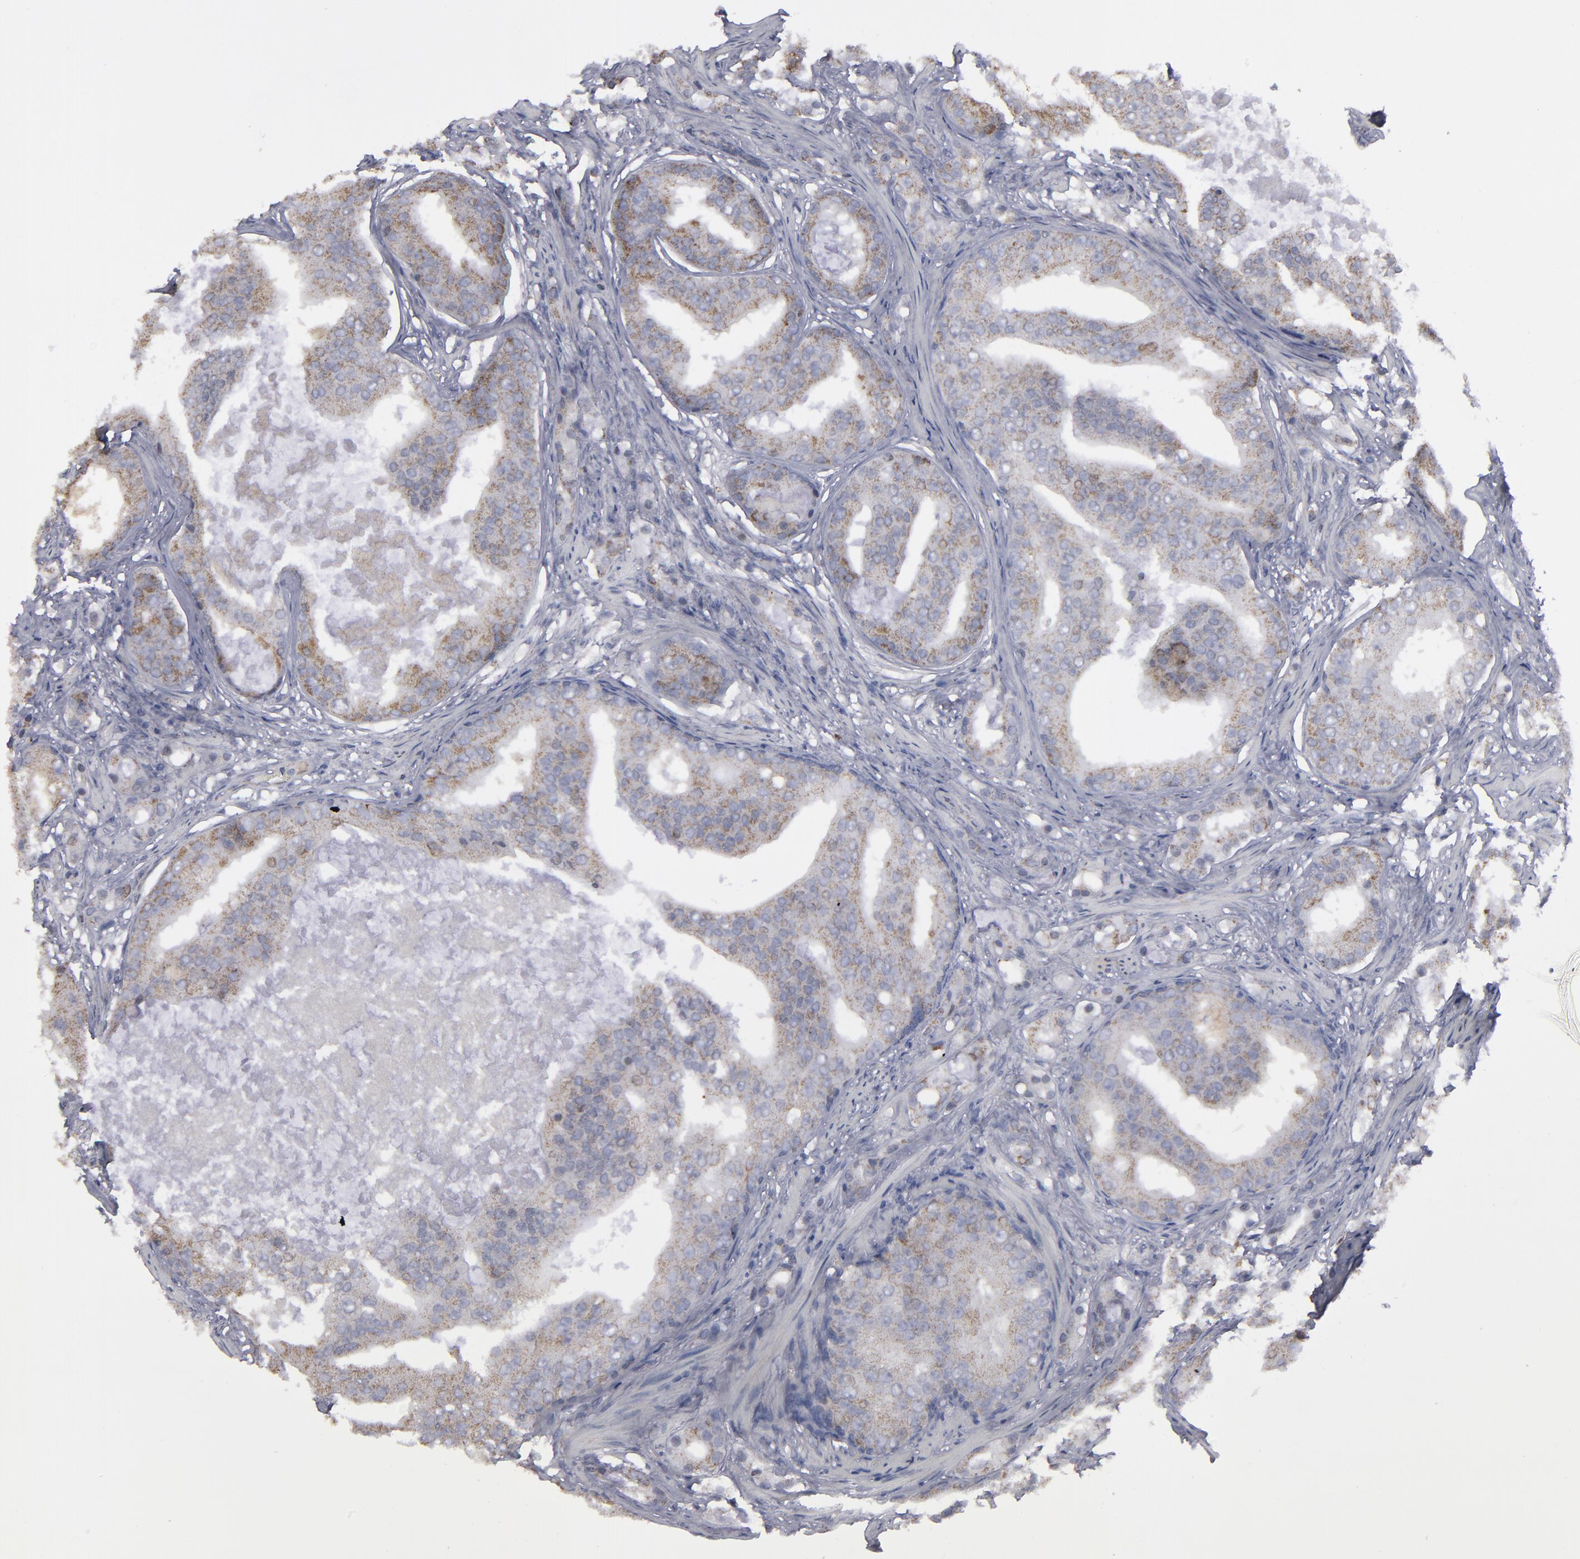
{"staining": {"intensity": "weak", "quantity": "25%-75%", "location": "cytoplasmic/membranous"}, "tissue": "prostate cancer", "cell_type": "Tumor cells", "image_type": "cancer", "snomed": [{"axis": "morphology", "description": "Adenocarcinoma, High grade"}, {"axis": "topography", "description": "Prostate"}], "caption": "Immunohistochemical staining of human prostate adenocarcinoma (high-grade) reveals low levels of weak cytoplasmic/membranous protein staining in about 25%-75% of tumor cells. (brown staining indicates protein expression, while blue staining denotes nuclei).", "gene": "MYOM2", "patient": {"sex": "male", "age": 68}}